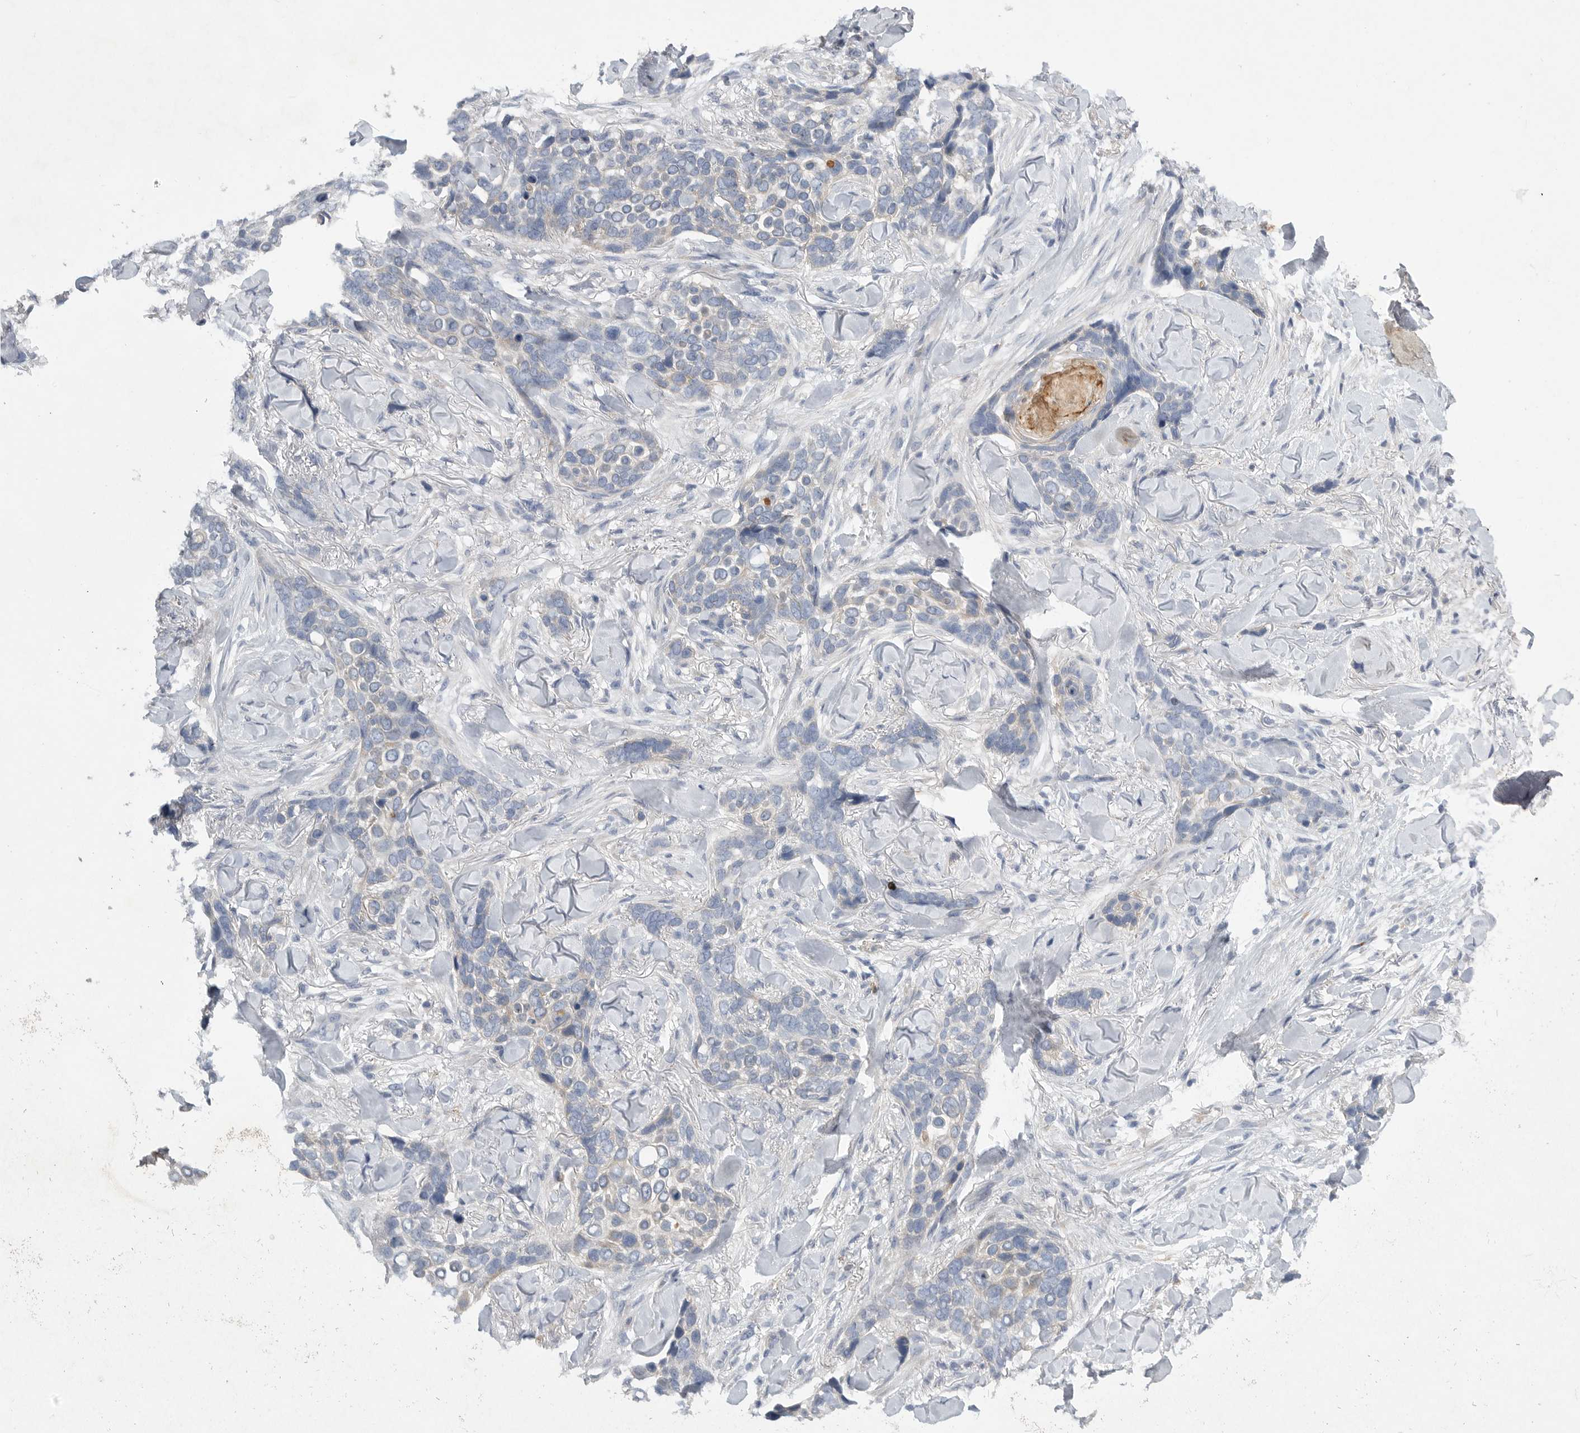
{"staining": {"intensity": "negative", "quantity": "none", "location": "none"}, "tissue": "skin cancer", "cell_type": "Tumor cells", "image_type": "cancer", "snomed": [{"axis": "morphology", "description": "Basal cell carcinoma"}, {"axis": "topography", "description": "Skin"}], "caption": "Immunohistochemical staining of skin cancer displays no significant positivity in tumor cells.", "gene": "EDEM3", "patient": {"sex": "female", "age": 82}}